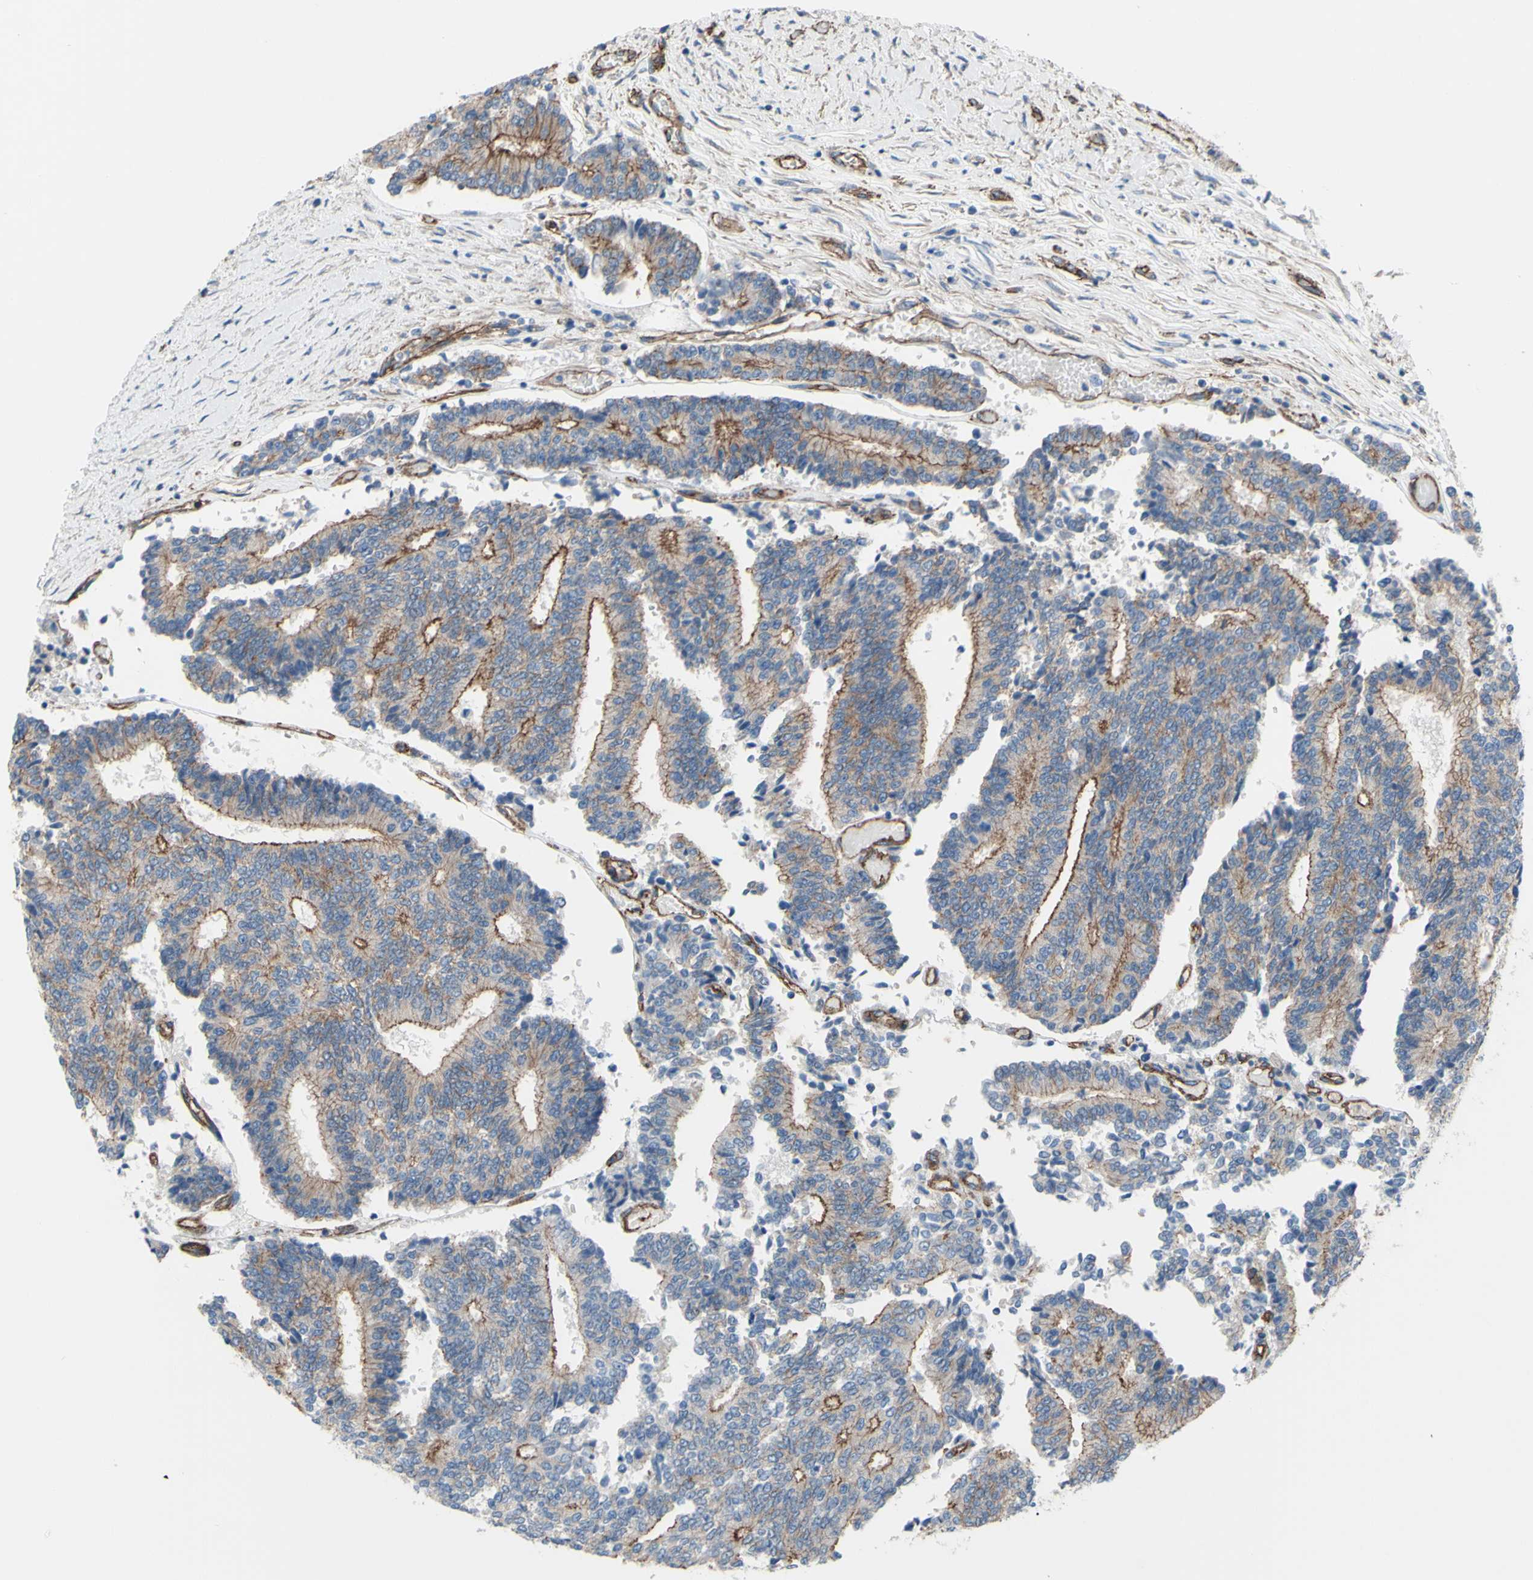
{"staining": {"intensity": "moderate", "quantity": ">75%", "location": "cytoplasmic/membranous"}, "tissue": "prostate cancer", "cell_type": "Tumor cells", "image_type": "cancer", "snomed": [{"axis": "morphology", "description": "Normal tissue, NOS"}, {"axis": "morphology", "description": "Adenocarcinoma, High grade"}, {"axis": "topography", "description": "Prostate"}, {"axis": "topography", "description": "Seminal veicle"}], "caption": "An IHC photomicrograph of tumor tissue is shown. Protein staining in brown shows moderate cytoplasmic/membranous positivity in prostate cancer within tumor cells.", "gene": "TPBG", "patient": {"sex": "male", "age": 55}}